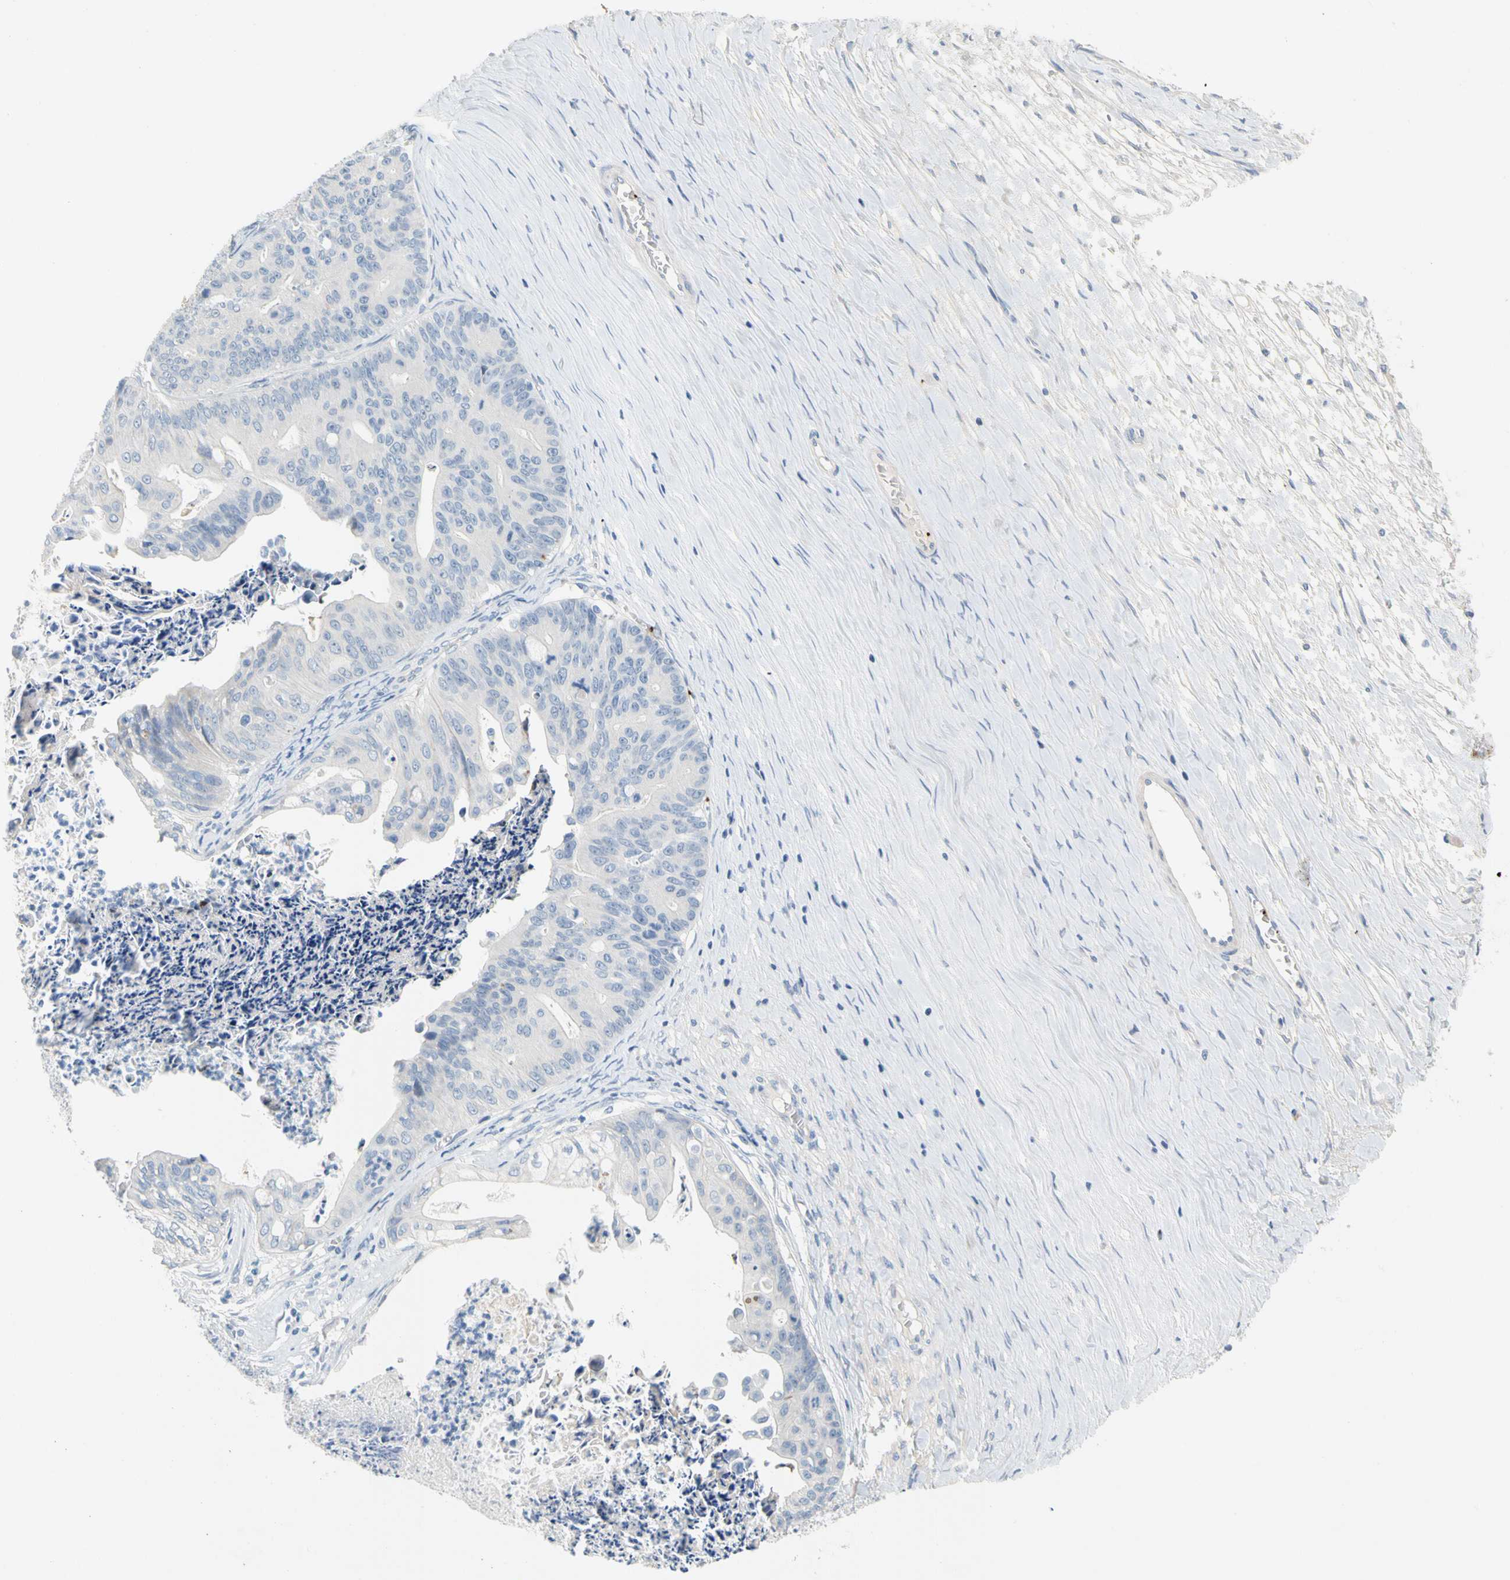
{"staining": {"intensity": "negative", "quantity": "none", "location": "none"}, "tissue": "ovarian cancer", "cell_type": "Tumor cells", "image_type": "cancer", "snomed": [{"axis": "morphology", "description": "Cystadenocarcinoma, mucinous, NOS"}, {"axis": "topography", "description": "Ovary"}], "caption": "Histopathology image shows no significant protein staining in tumor cells of ovarian cancer.", "gene": "PPBP", "patient": {"sex": "female", "age": 37}}